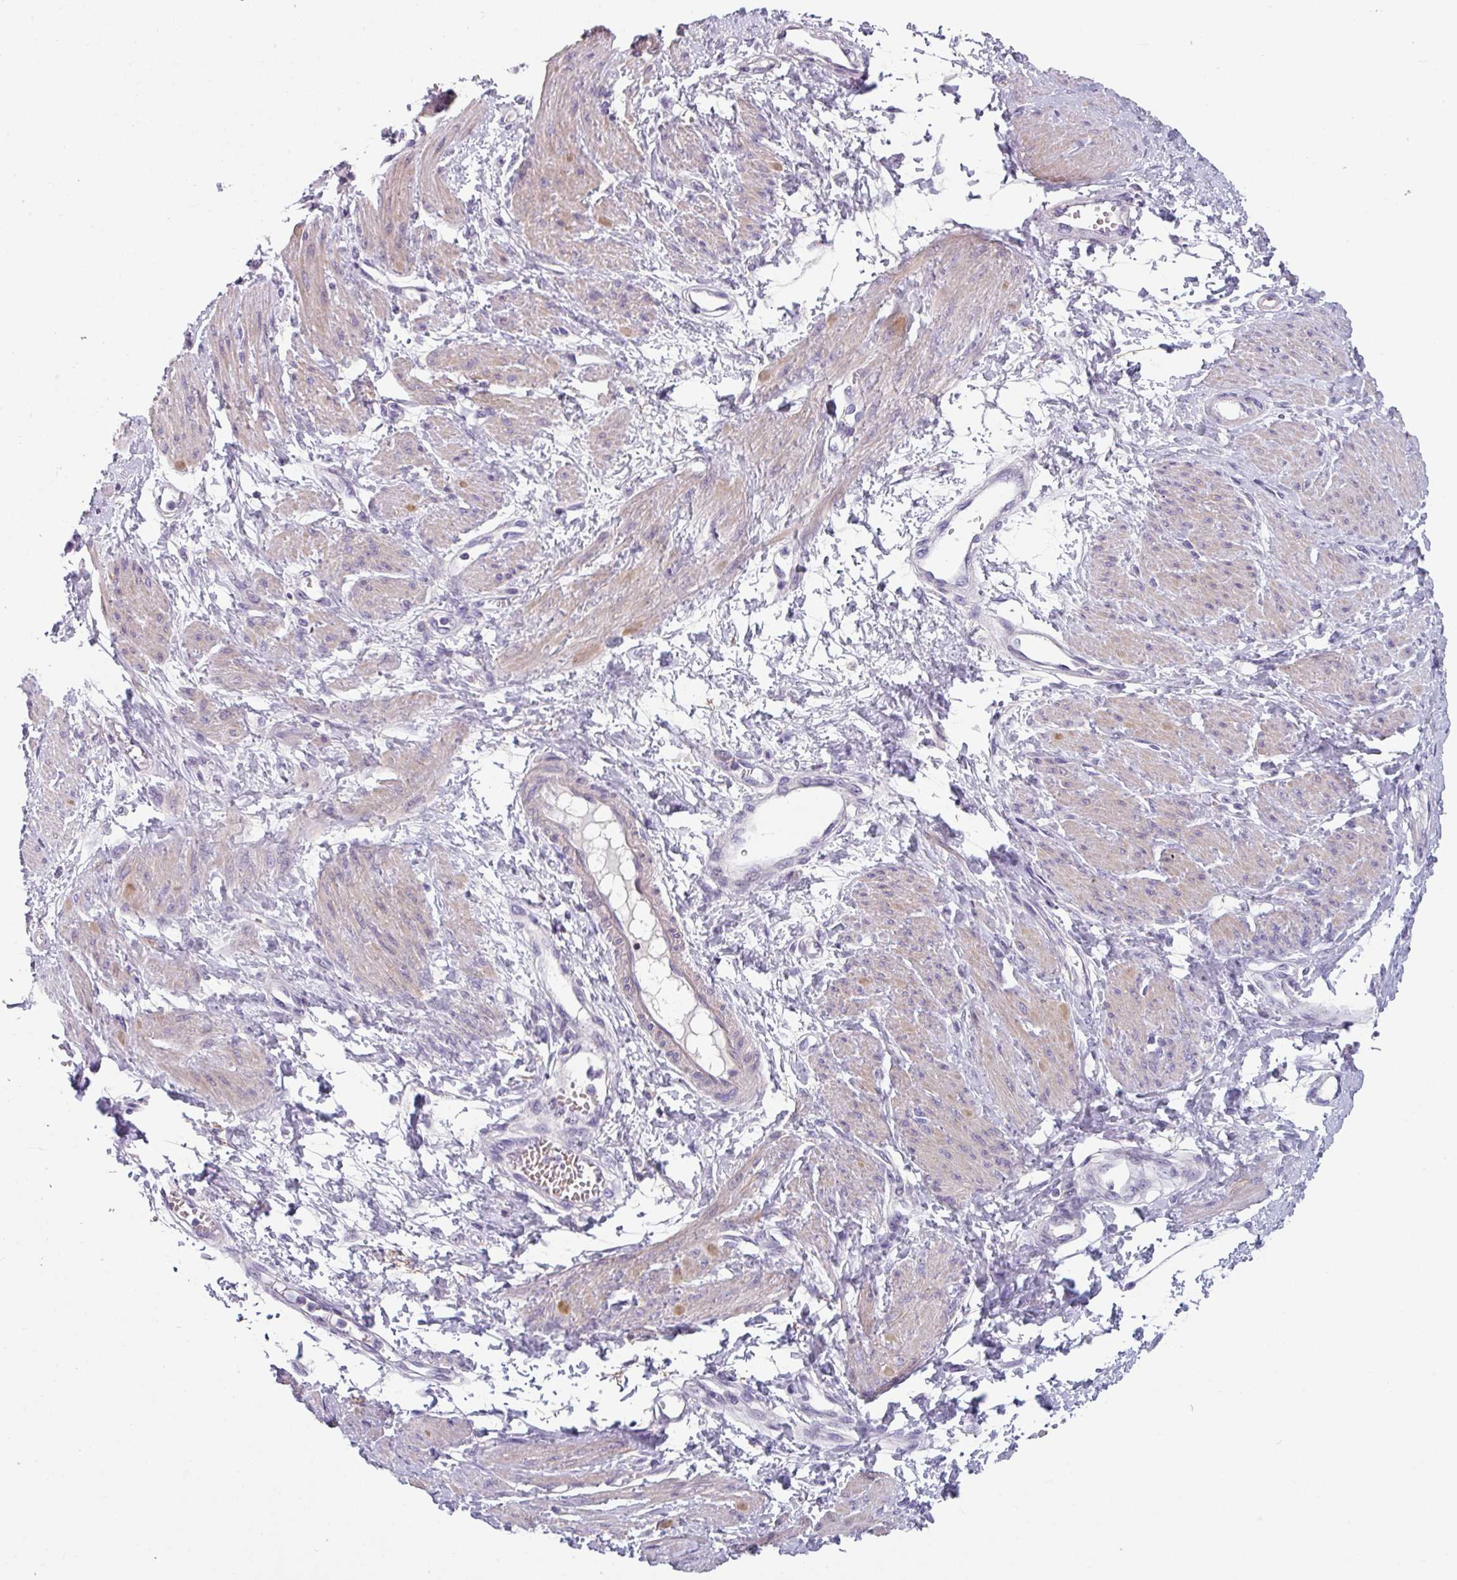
{"staining": {"intensity": "weak", "quantity": "25%-75%", "location": "cytoplasmic/membranous"}, "tissue": "smooth muscle", "cell_type": "Smooth muscle cells", "image_type": "normal", "snomed": [{"axis": "morphology", "description": "Normal tissue, NOS"}, {"axis": "topography", "description": "Smooth muscle"}, {"axis": "topography", "description": "Uterus"}], "caption": "The micrograph reveals a brown stain indicating the presence of a protein in the cytoplasmic/membranous of smooth muscle cells in smooth muscle.", "gene": "TMEM132A", "patient": {"sex": "female", "age": 39}}